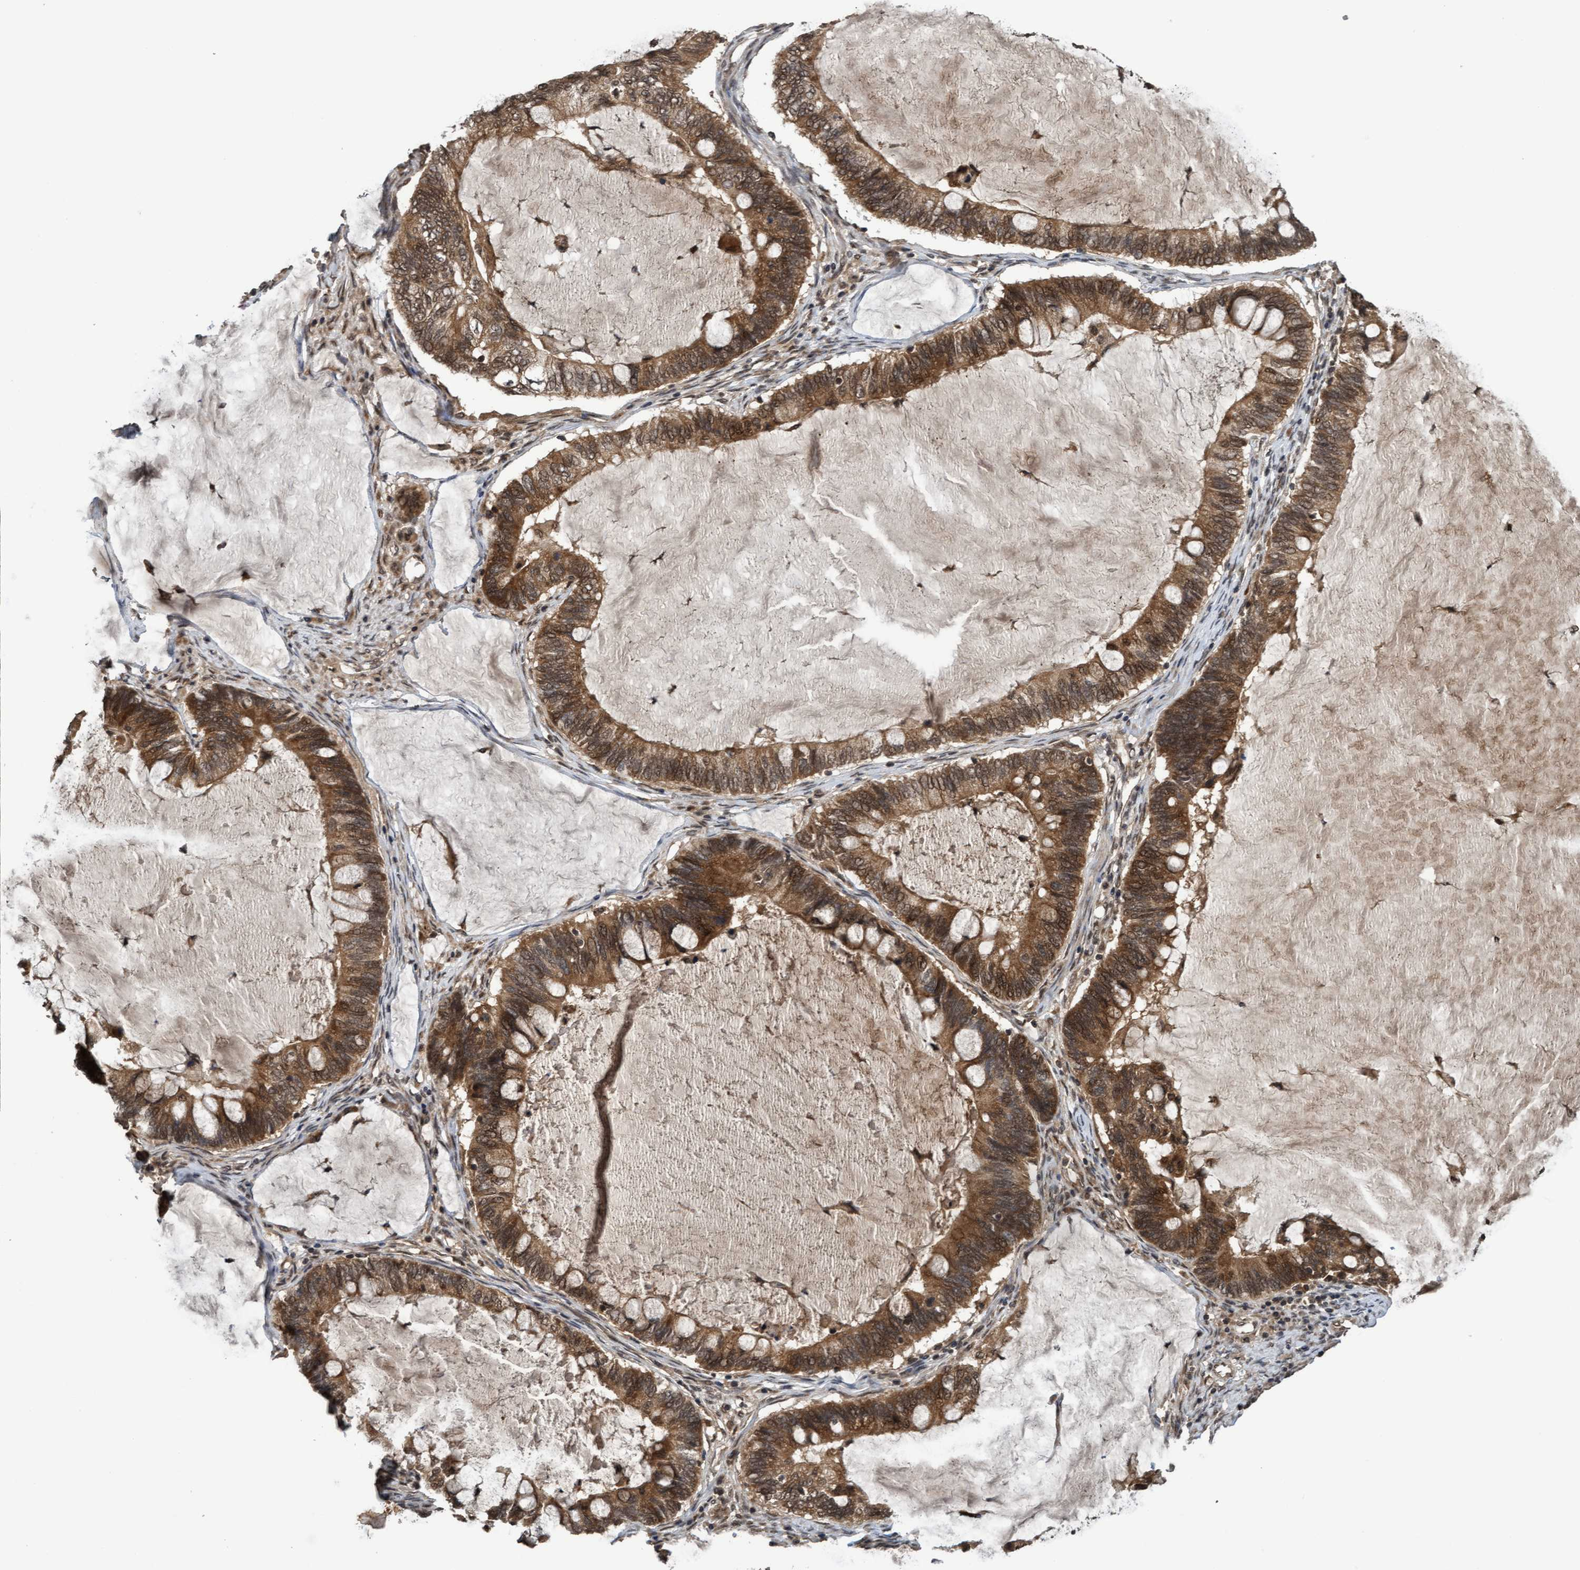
{"staining": {"intensity": "moderate", "quantity": ">75%", "location": "cytoplasmic/membranous,nuclear"}, "tissue": "ovarian cancer", "cell_type": "Tumor cells", "image_type": "cancer", "snomed": [{"axis": "morphology", "description": "Cystadenocarcinoma, mucinous, NOS"}, {"axis": "topography", "description": "Ovary"}], "caption": "Tumor cells demonstrate moderate cytoplasmic/membranous and nuclear expression in about >75% of cells in ovarian cancer. The staining is performed using DAB (3,3'-diaminobenzidine) brown chromogen to label protein expression. The nuclei are counter-stained blue using hematoxylin.", "gene": "WASF1", "patient": {"sex": "female", "age": 61}}